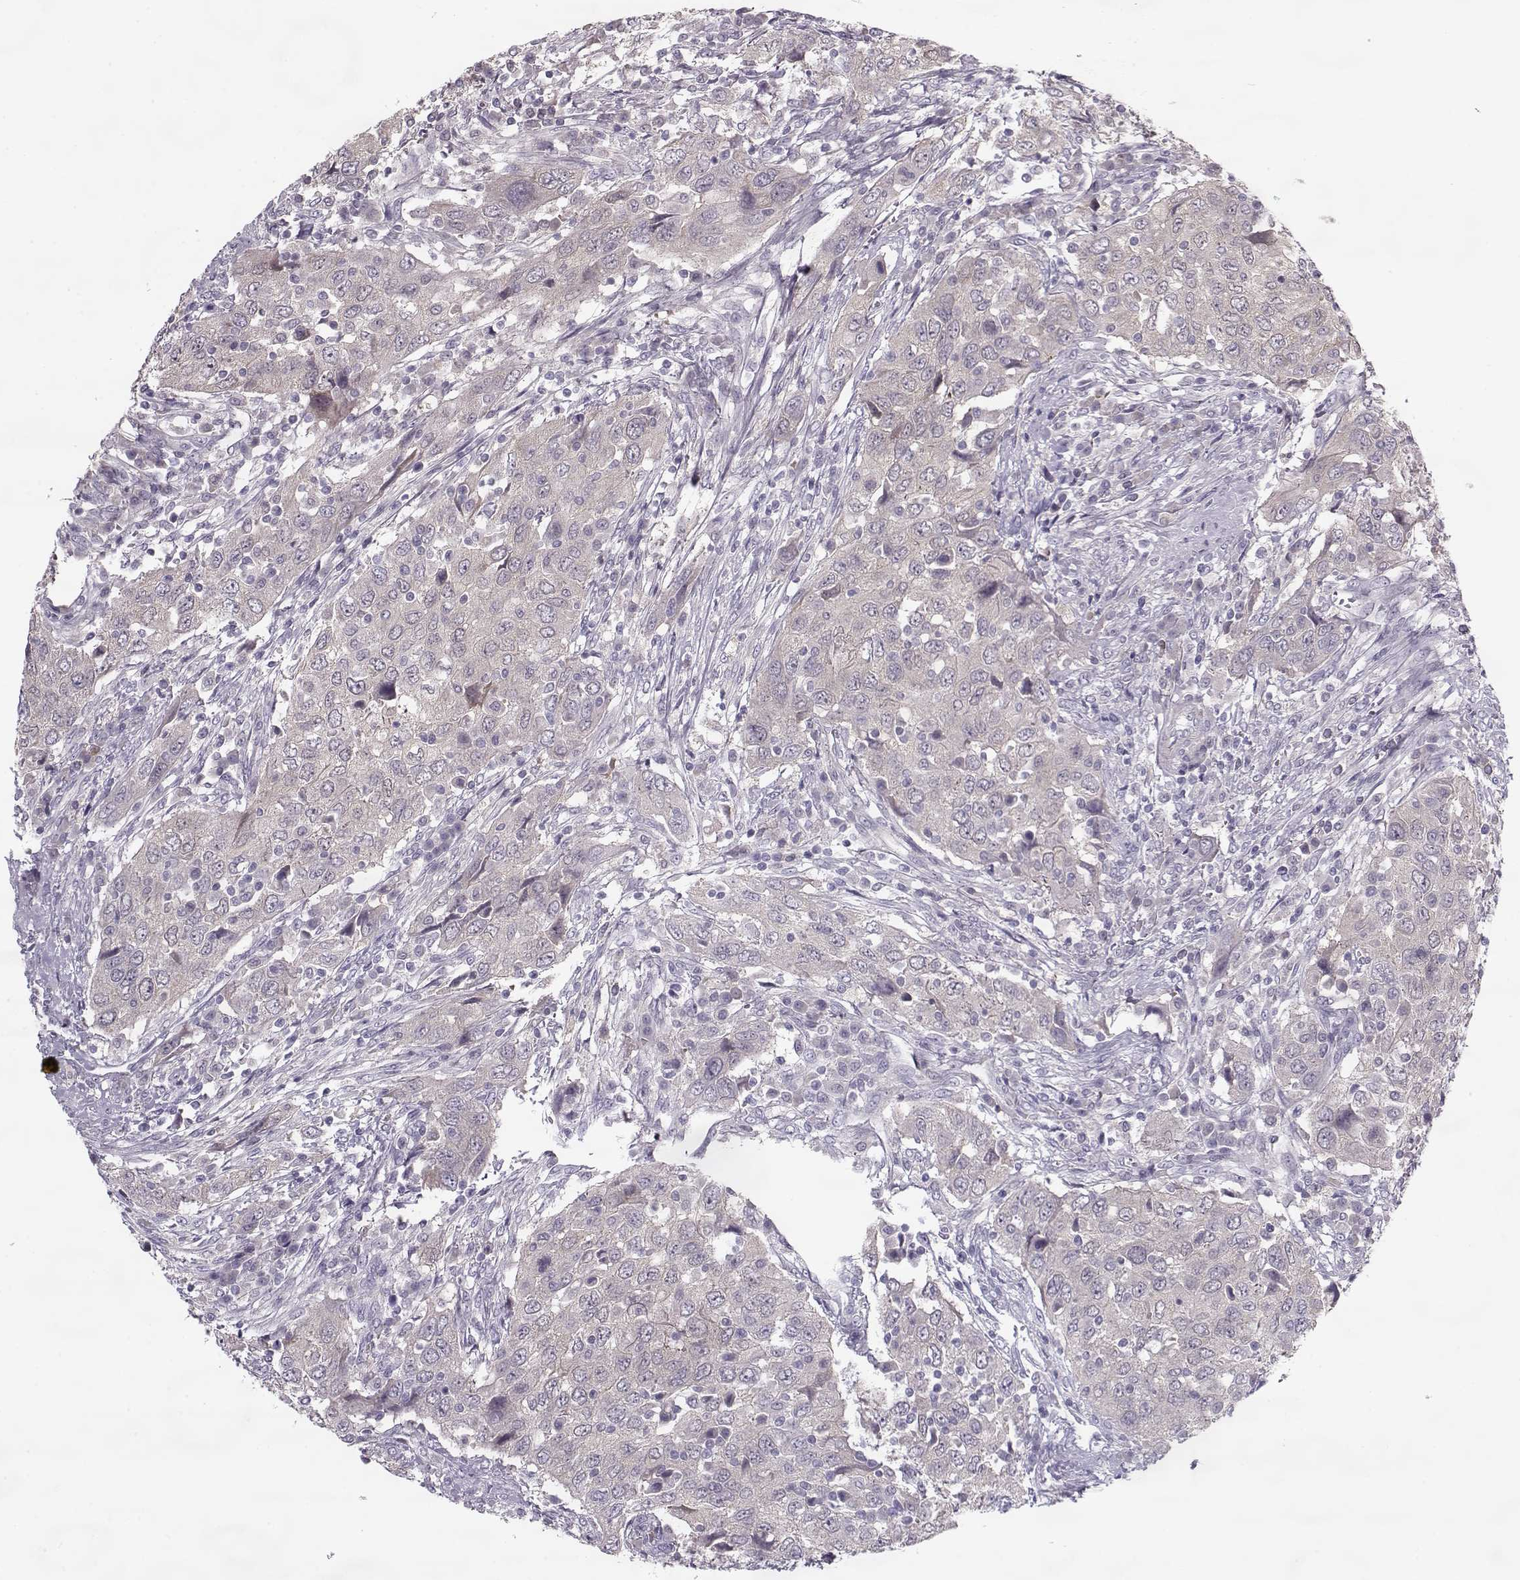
{"staining": {"intensity": "negative", "quantity": "none", "location": "none"}, "tissue": "urothelial cancer", "cell_type": "Tumor cells", "image_type": "cancer", "snomed": [{"axis": "morphology", "description": "Urothelial carcinoma, High grade"}, {"axis": "topography", "description": "Urinary bladder"}], "caption": "Immunohistochemical staining of human urothelial cancer demonstrates no significant expression in tumor cells.", "gene": "ACOT11", "patient": {"sex": "male", "age": 76}}